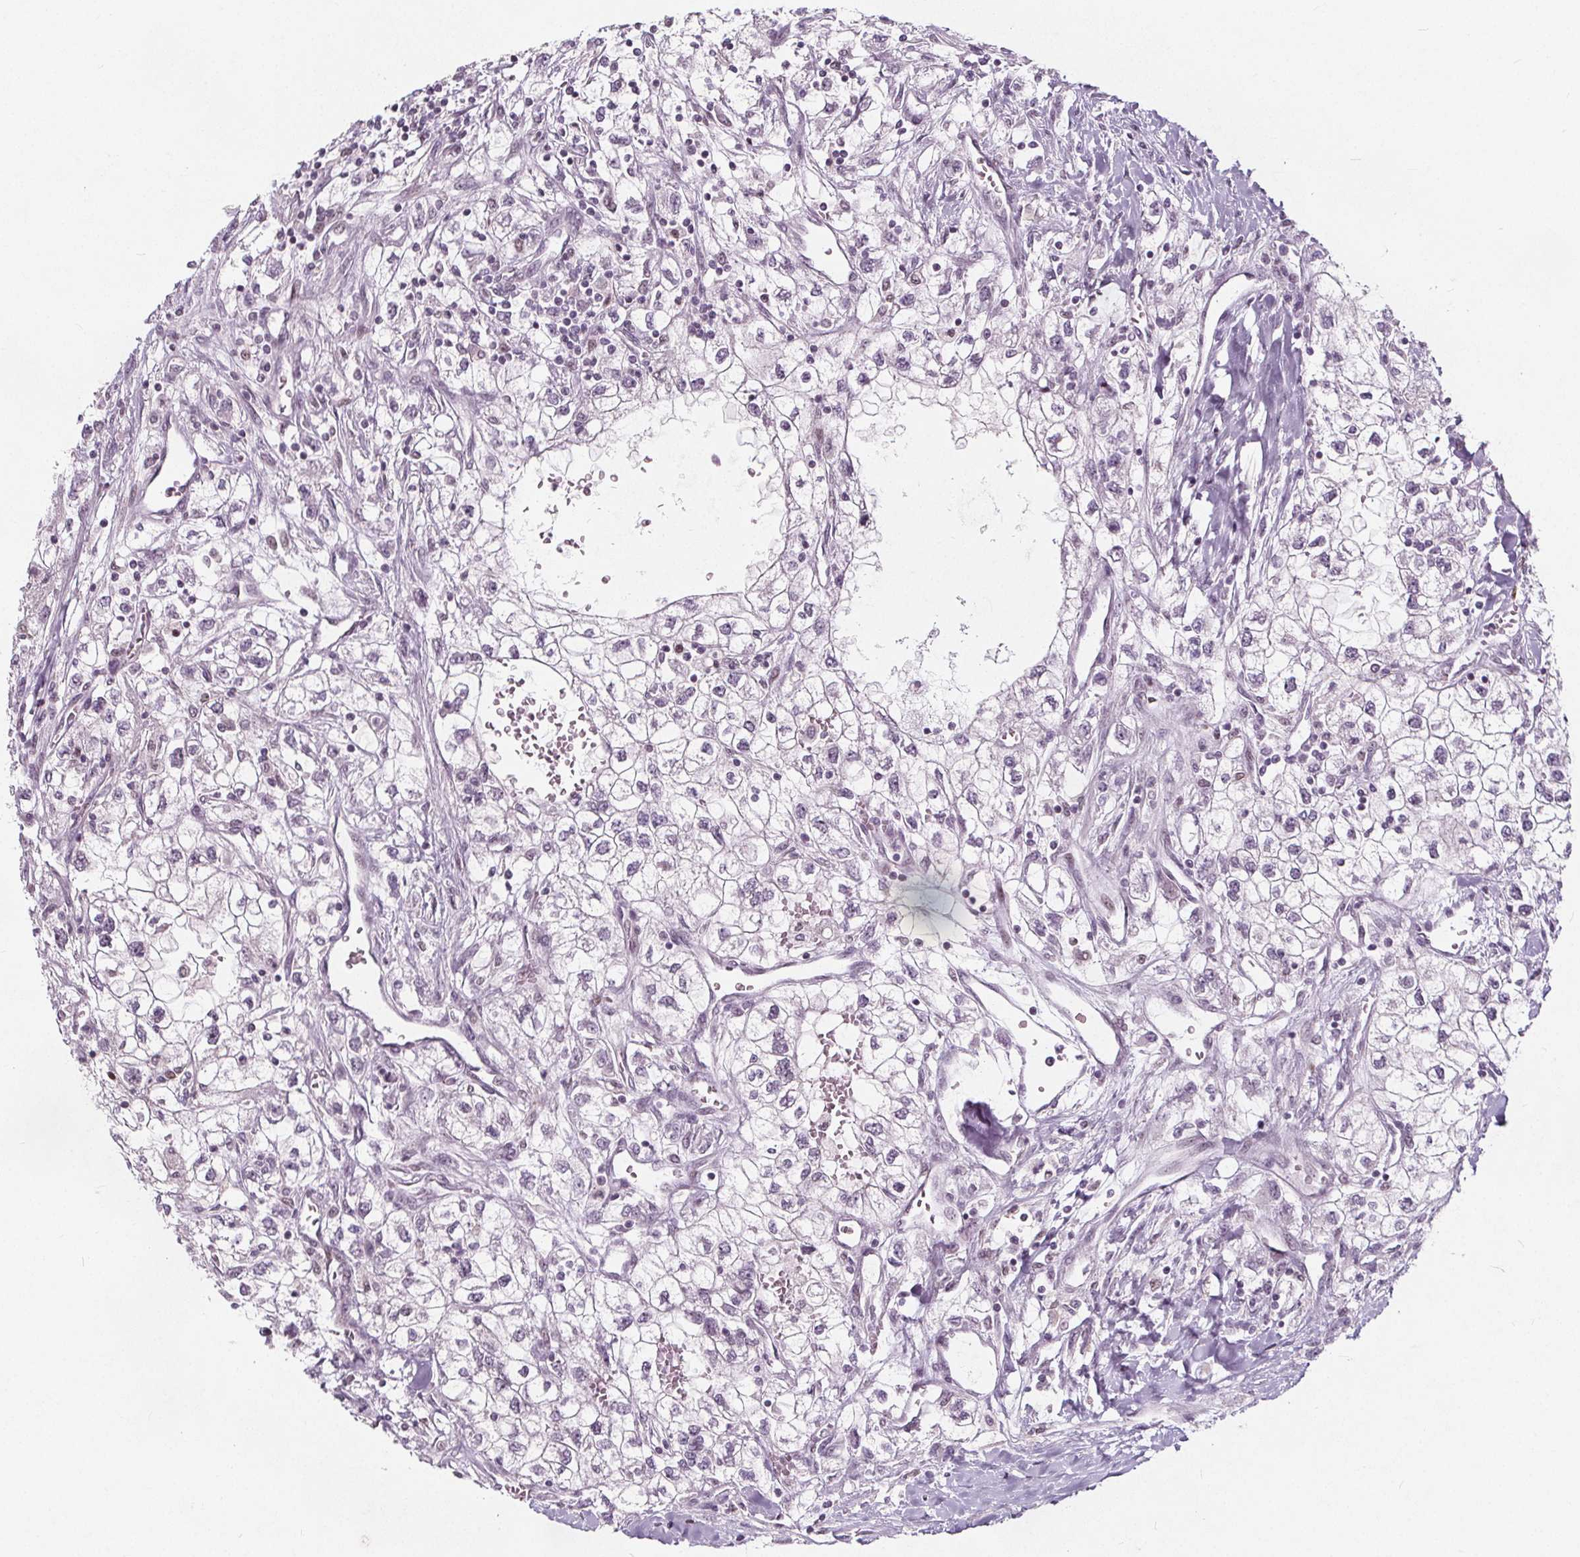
{"staining": {"intensity": "negative", "quantity": "none", "location": "none"}, "tissue": "renal cancer", "cell_type": "Tumor cells", "image_type": "cancer", "snomed": [{"axis": "morphology", "description": "Adenocarcinoma, NOS"}, {"axis": "topography", "description": "Kidney"}], "caption": "High power microscopy photomicrograph of an immunohistochemistry micrograph of renal cancer (adenocarcinoma), revealing no significant positivity in tumor cells. (Stains: DAB (3,3'-diaminobenzidine) immunohistochemistry with hematoxylin counter stain, Microscopy: brightfield microscopy at high magnification).", "gene": "TAF6L", "patient": {"sex": "male", "age": 59}}